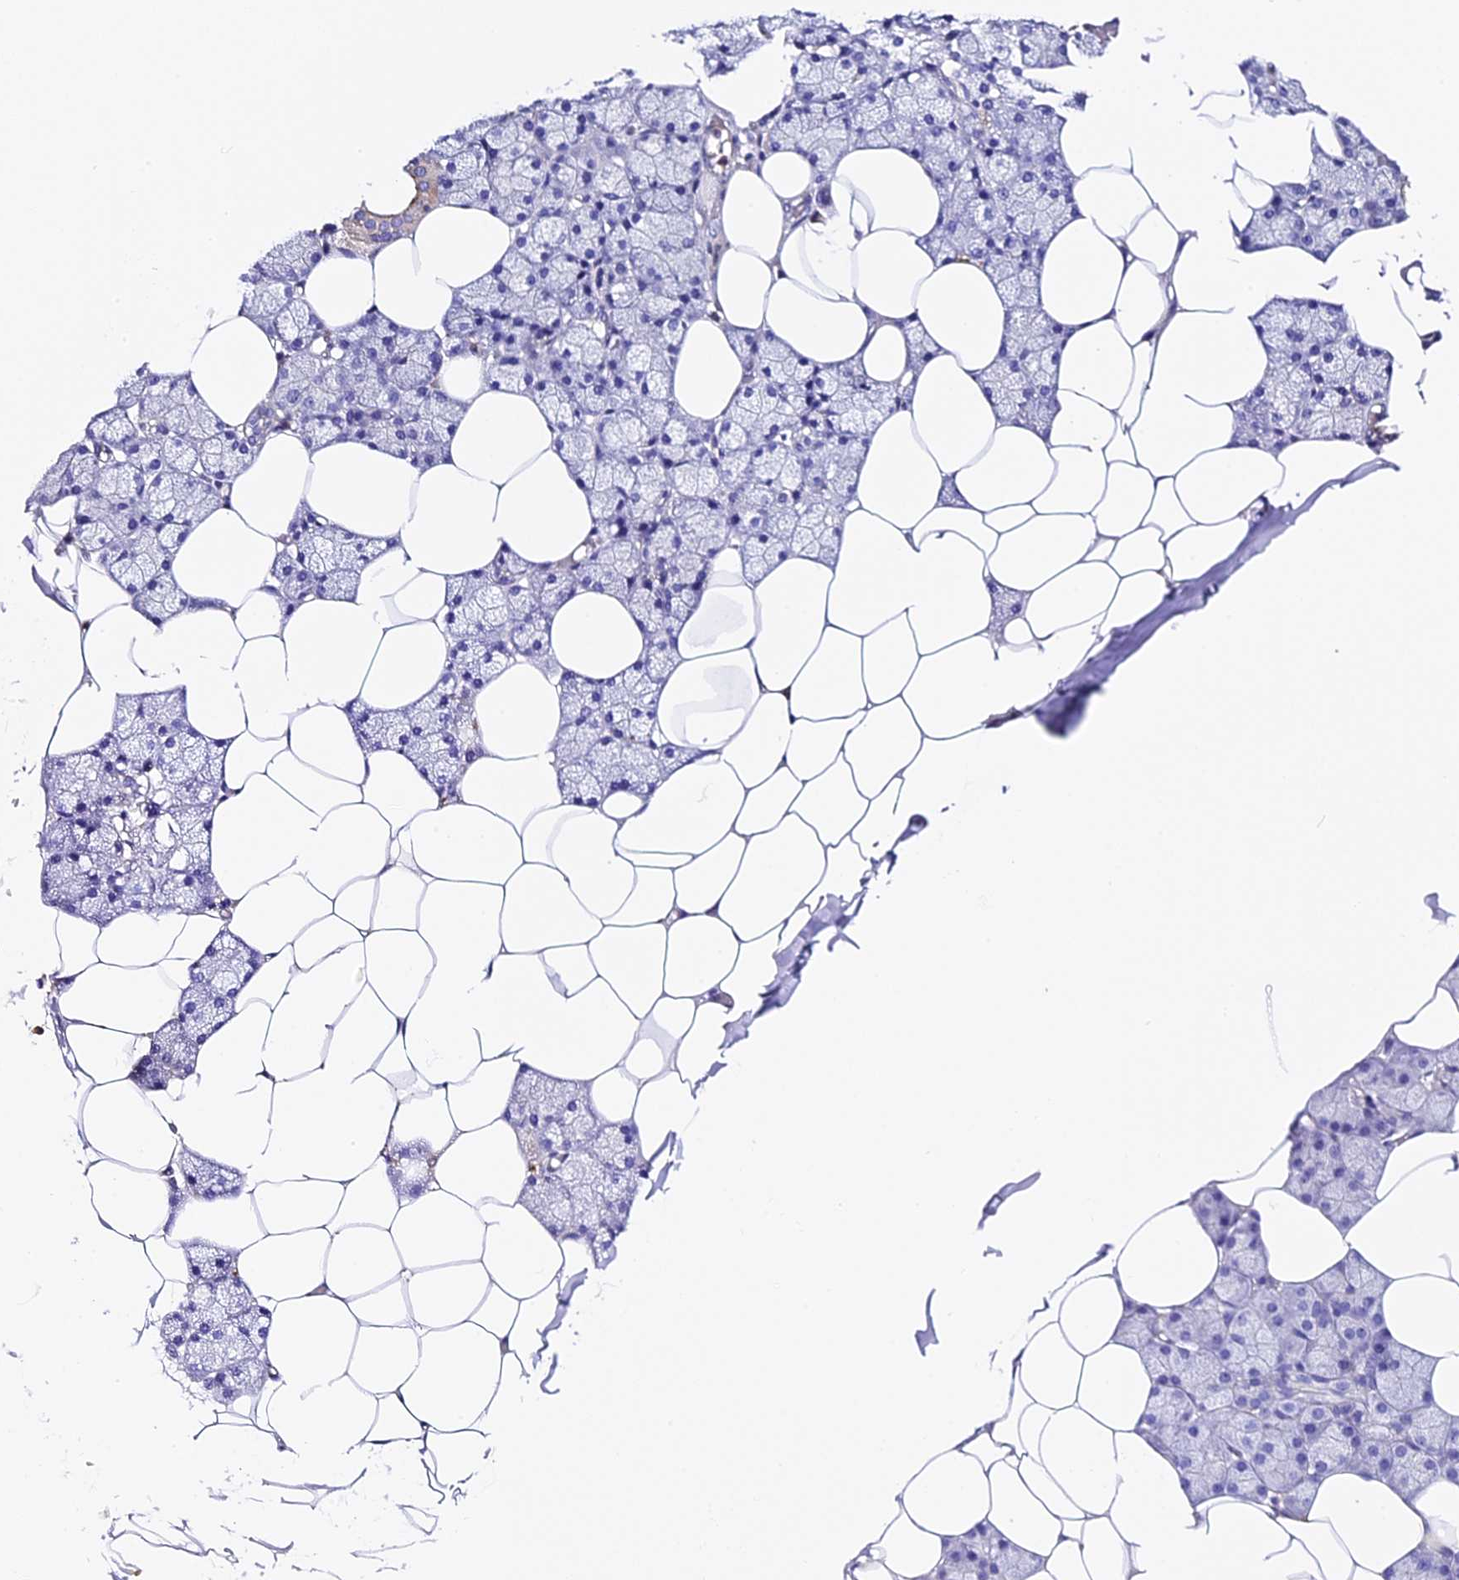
{"staining": {"intensity": "moderate", "quantity": "<25%", "location": "cytoplasmic/membranous"}, "tissue": "salivary gland", "cell_type": "Glandular cells", "image_type": "normal", "snomed": [{"axis": "morphology", "description": "Normal tissue, NOS"}, {"axis": "topography", "description": "Salivary gland"}], "caption": "Immunohistochemistry of normal salivary gland demonstrates low levels of moderate cytoplasmic/membranous expression in approximately <25% of glandular cells. (brown staining indicates protein expression, while blue staining denotes nuclei).", "gene": "NOD2", "patient": {"sex": "male", "age": 62}}